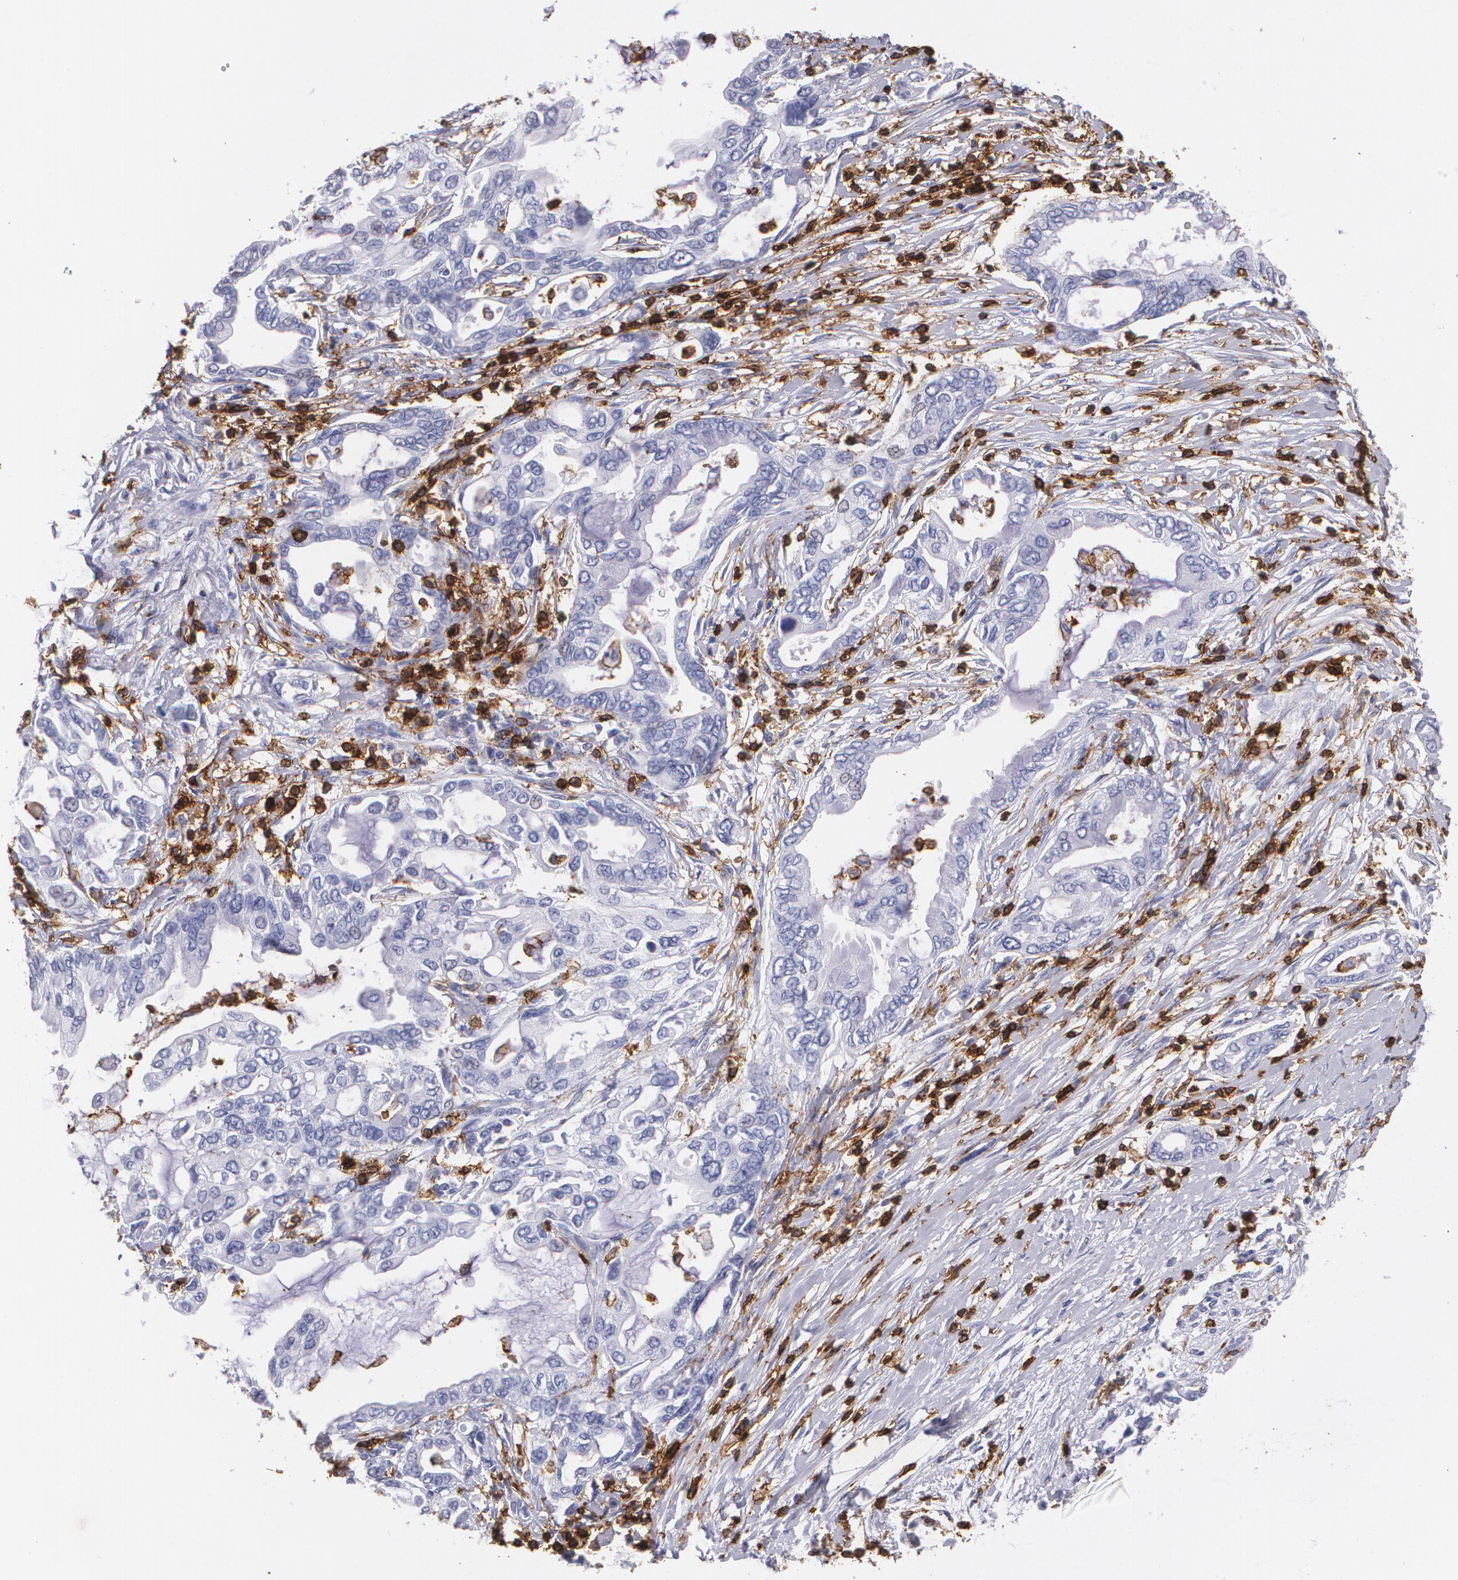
{"staining": {"intensity": "negative", "quantity": "none", "location": "none"}, "tissue": "pancreatic cancer", "cell_type": "Tumor cells", "image_type": "cancer", "snomed": [{"axis": "morphology", "description": "Adenocarcinoma, NOS"}, {"axis": "topography", "description": "Pancreas"}], "caption": "The photomicrograph shows no significant staining in tumor cells of pancreatic adenocarcinoma. (Brightfield microscopy of DAB IHC at high magnification).", "gene": "PTPRC", "patient": {"sex": "female", "age": 57}}